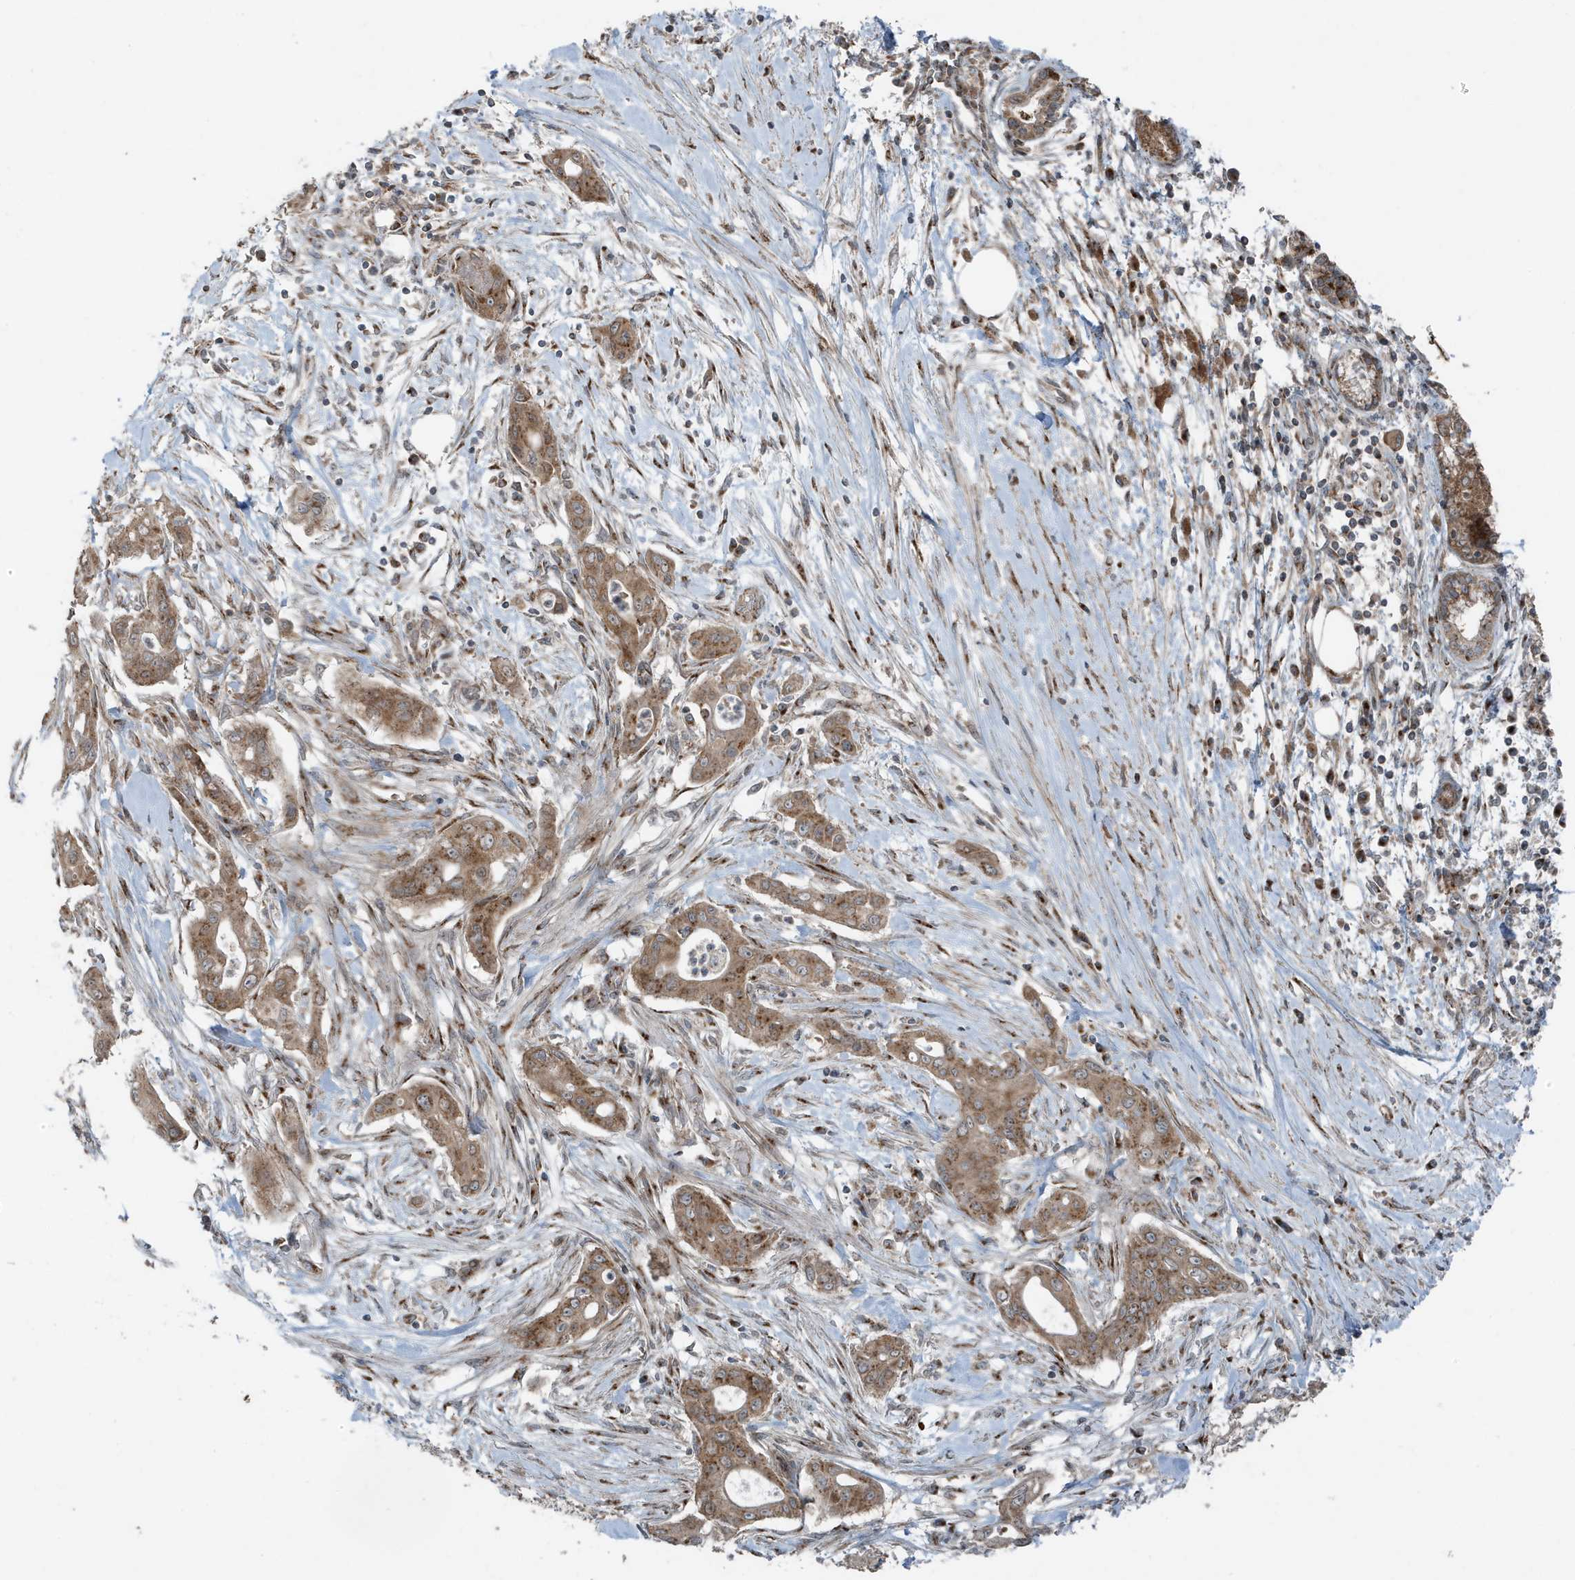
{"staining": {"intensity": "moderate", "quantity": ">75%", "location": "cytoplasmic/membranous"}, "tissue": "pancreatic cancer", "cell_type": "Tumor cells", "image_type": "cancer", "snomed": [{"axis": "morphology", "description": "Adenocarcinoma, NOS"}, {"axis": "topography", "description": "Pancreas"}], "caption": "Immunohistochemical staining of human pancreatic cancer shows moderate cytoplasmic/membranous protein staining in about >75% of tumor cells.", "gene": "GOLGA4", "patient": {"sex": "male", "age": 58}}